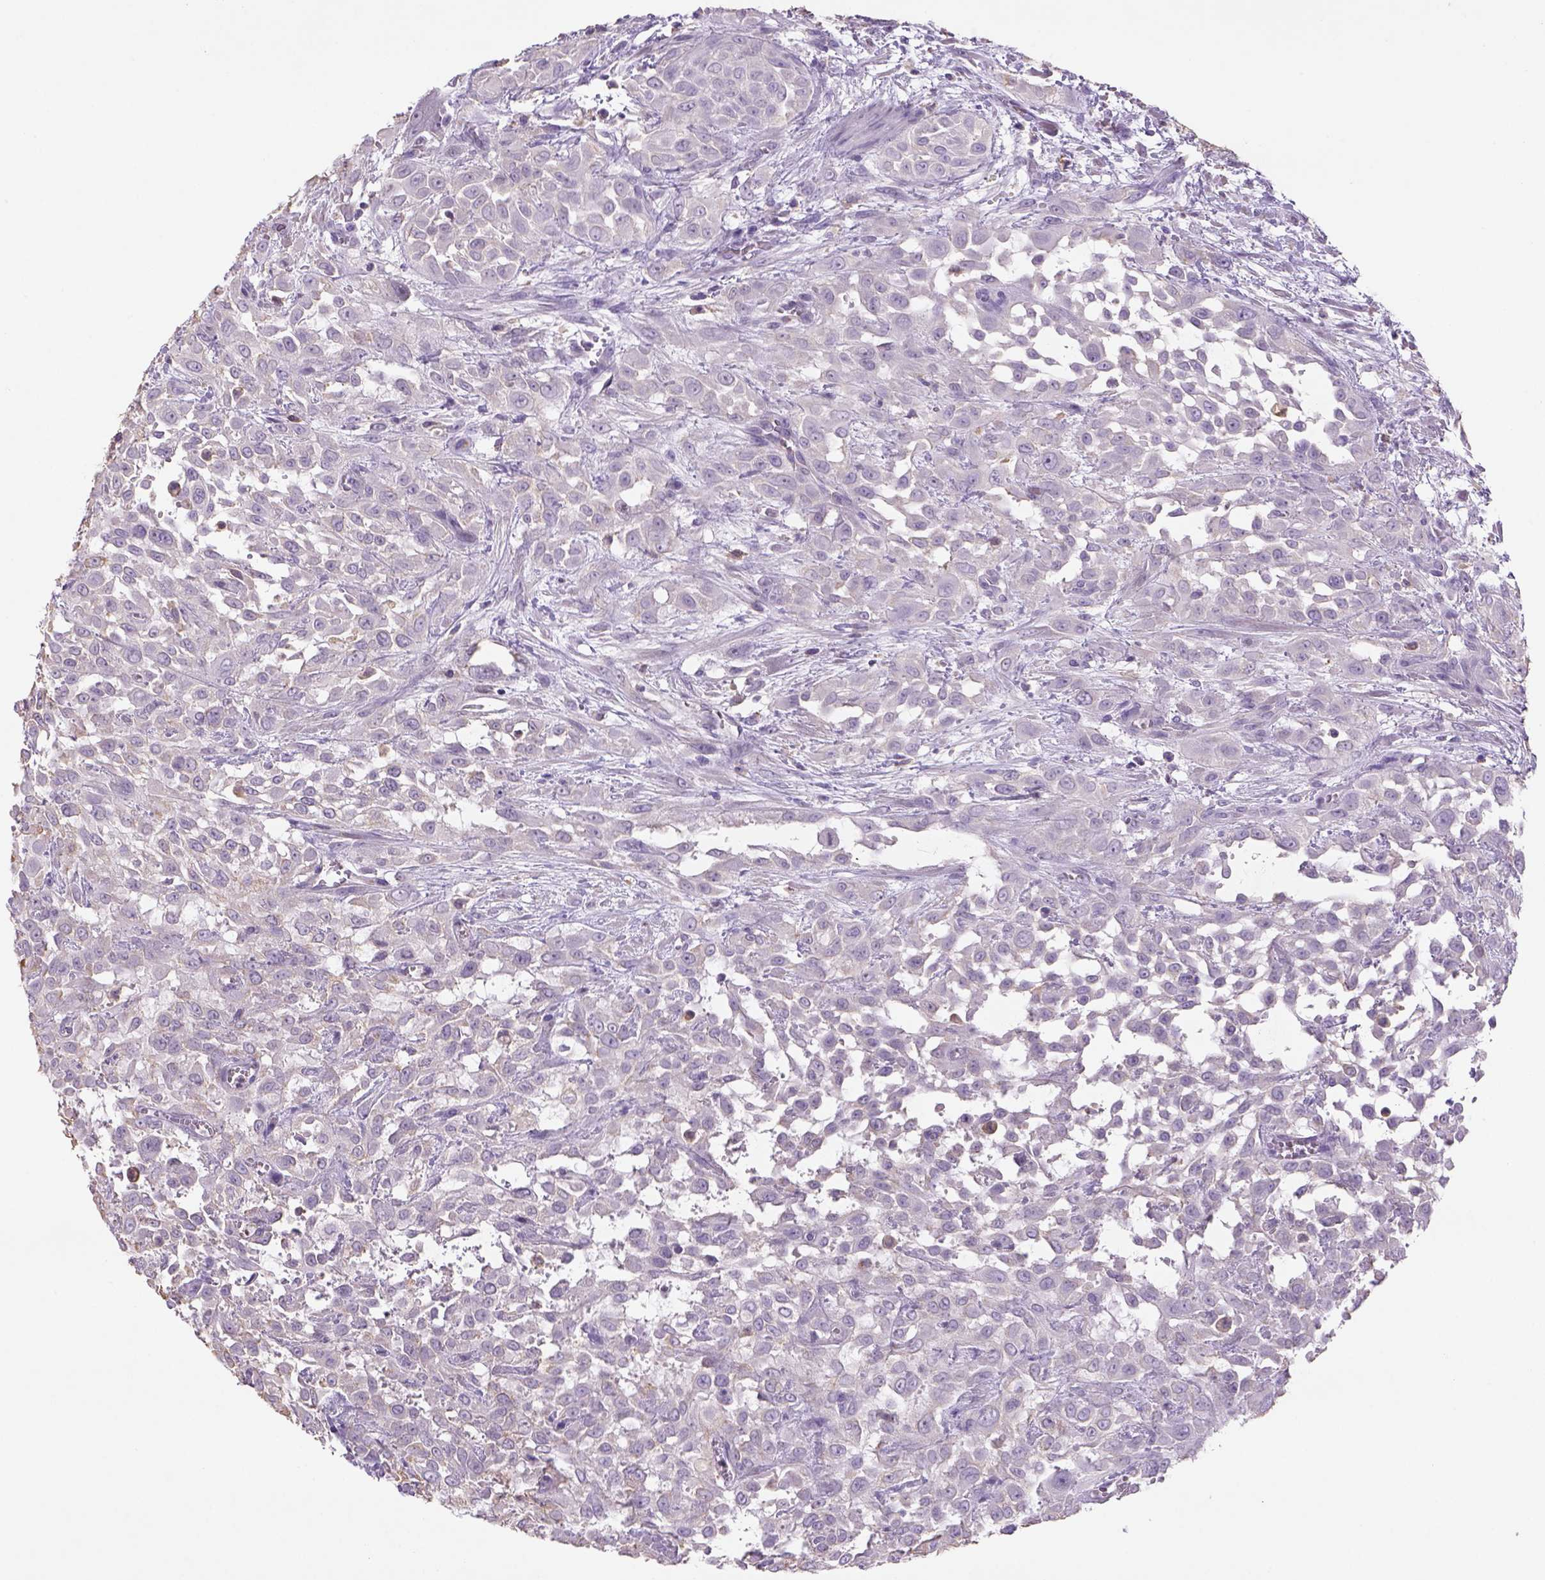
{"staining": {"intensity": "weak", "quantity": "25%-75%", "location": "cytoplasmic/membranous"}, "tissue": "urothelial cancer", "cell_type": "Tumor cells", "image_type": "cancer", "snomed": [{"axis": "morphology", "description": "Urothelial carcinoma, High grade"}, {"axis": "topography", "description": "Urinary bladder"}], "caption": "Urothelial carcinoma (high-grade) tissue shows weak cytoplasmic/membranous expression in approximately 25%-75% of tumor cells, visualized by immunohistochemistry.", "gene": "NAALAD2", "patient": {"sex": "male", "age": 57}}